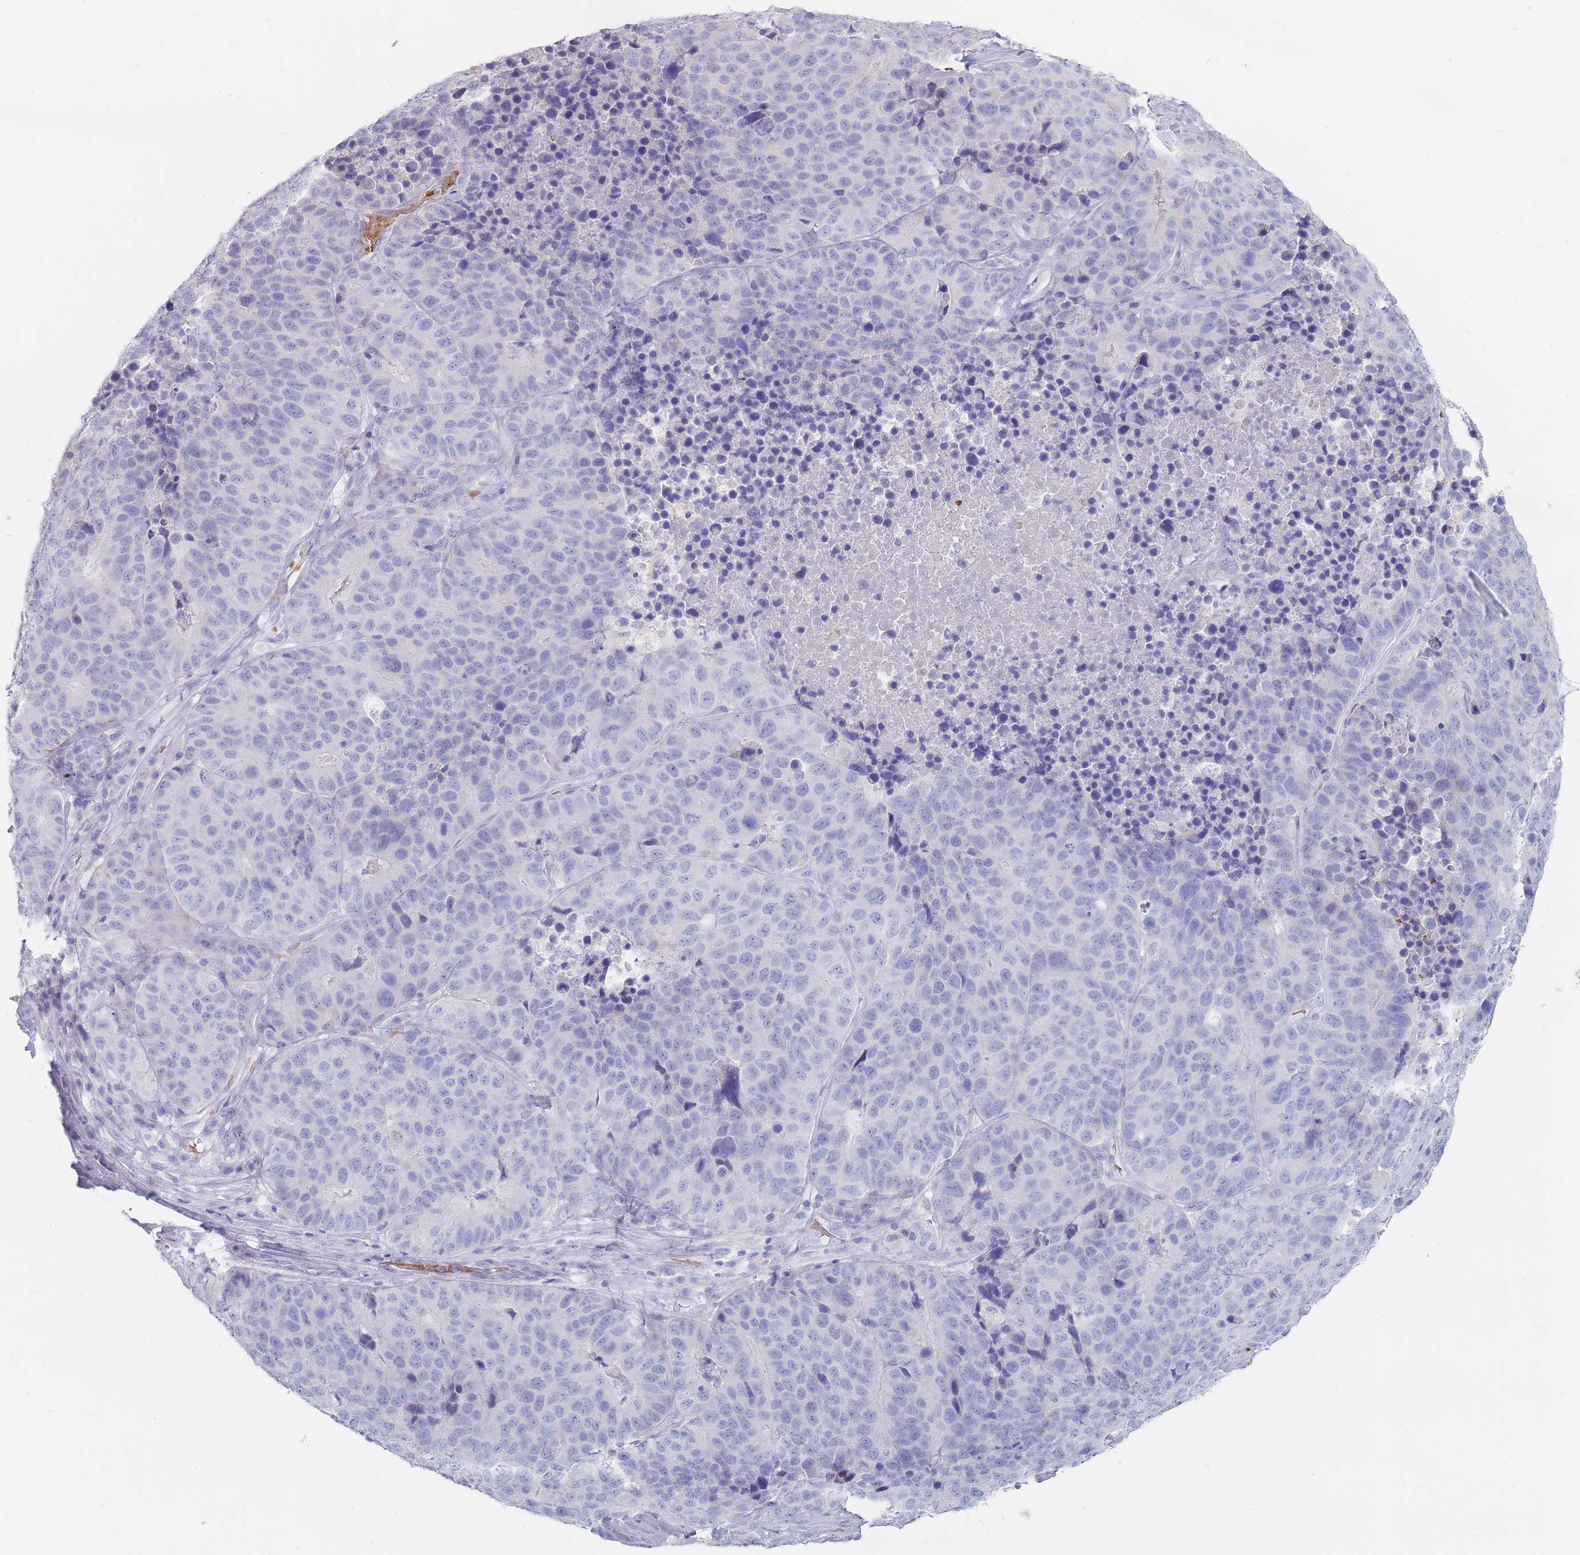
{"staining": {"intensity": "negative", "quantity": "none", "location": "none"}, "tissue": "stomach cancer", "cell_type": "Tumor cells", "image_type": "cancer", "snomed": [{"axis": "morphology", "description": "Adenocarcinoma, NOS"}, {"axis": "topography", "description": "Stomach"}], "caption": "IHC image of neoplastic tissue: stomach cancer (adenocarcinoma) stained with DAB demonstrates no significant protein positivity in tumor cells. (DAB (3,3'-diaminobenzidine) immunohistochemistry visualized using brightfield microscopy, high magnification).", "gene": "HBG2", "patient": {"sex": "male", "age": 71}}